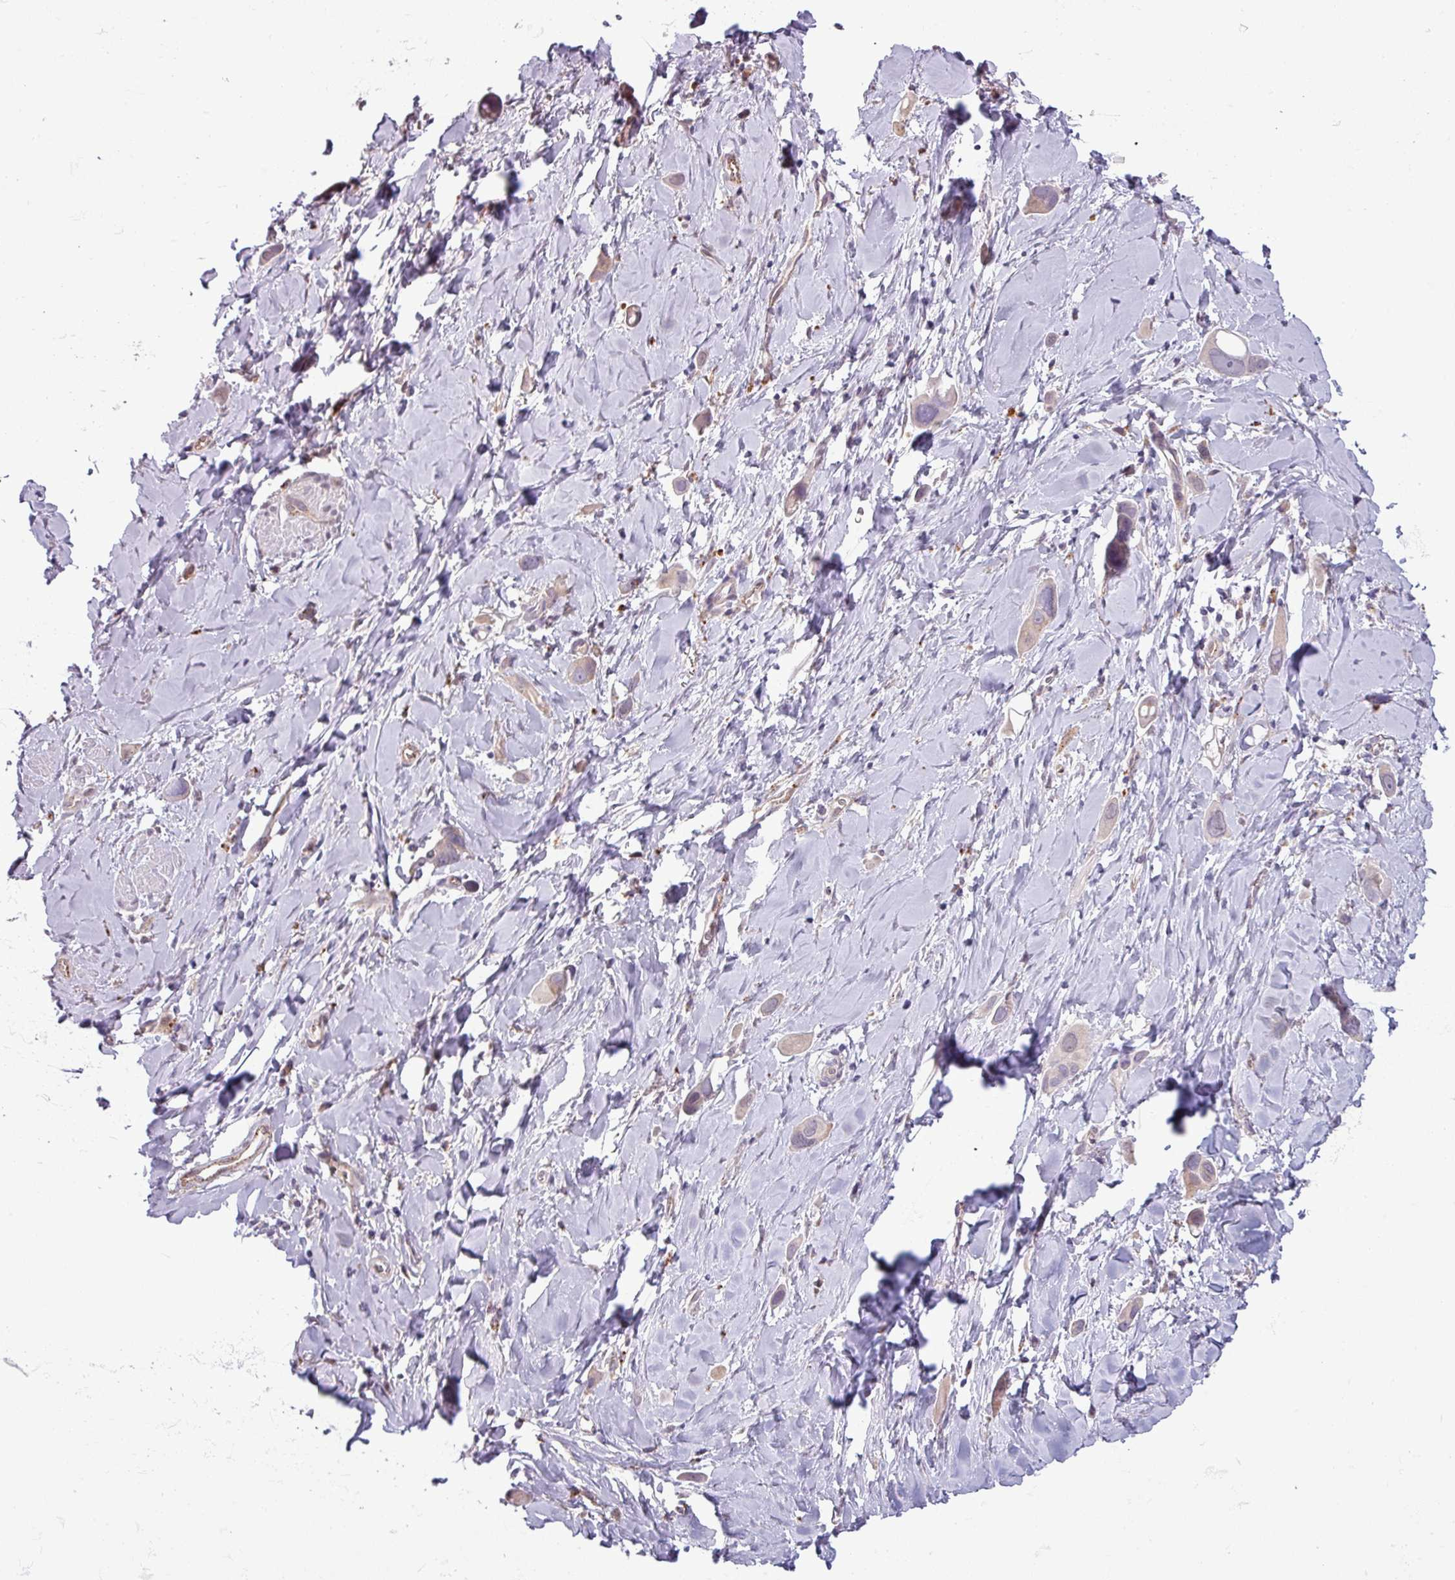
{"staining": {"intensity": "moderate", "quantity": "<25%", "location": "cytoplasmic/membranous"}, "tissue": "lung cancer", "cell_type": "Tumor cells", "image_type": "cancer", "snomed": [{"axis": "morphology", "description": "Adenocarcinoma, NOS"}, {"axis": "topography", "description": "Lung"}], "caption": "Lung cancer was stained to show a protein in brown. There is low levels of moderate cytoplasmic/membranous positivity in approximately <25% of tumor cells.", "gene": "CCDC144A", "patient": {"sex": "male", "age": 76}}